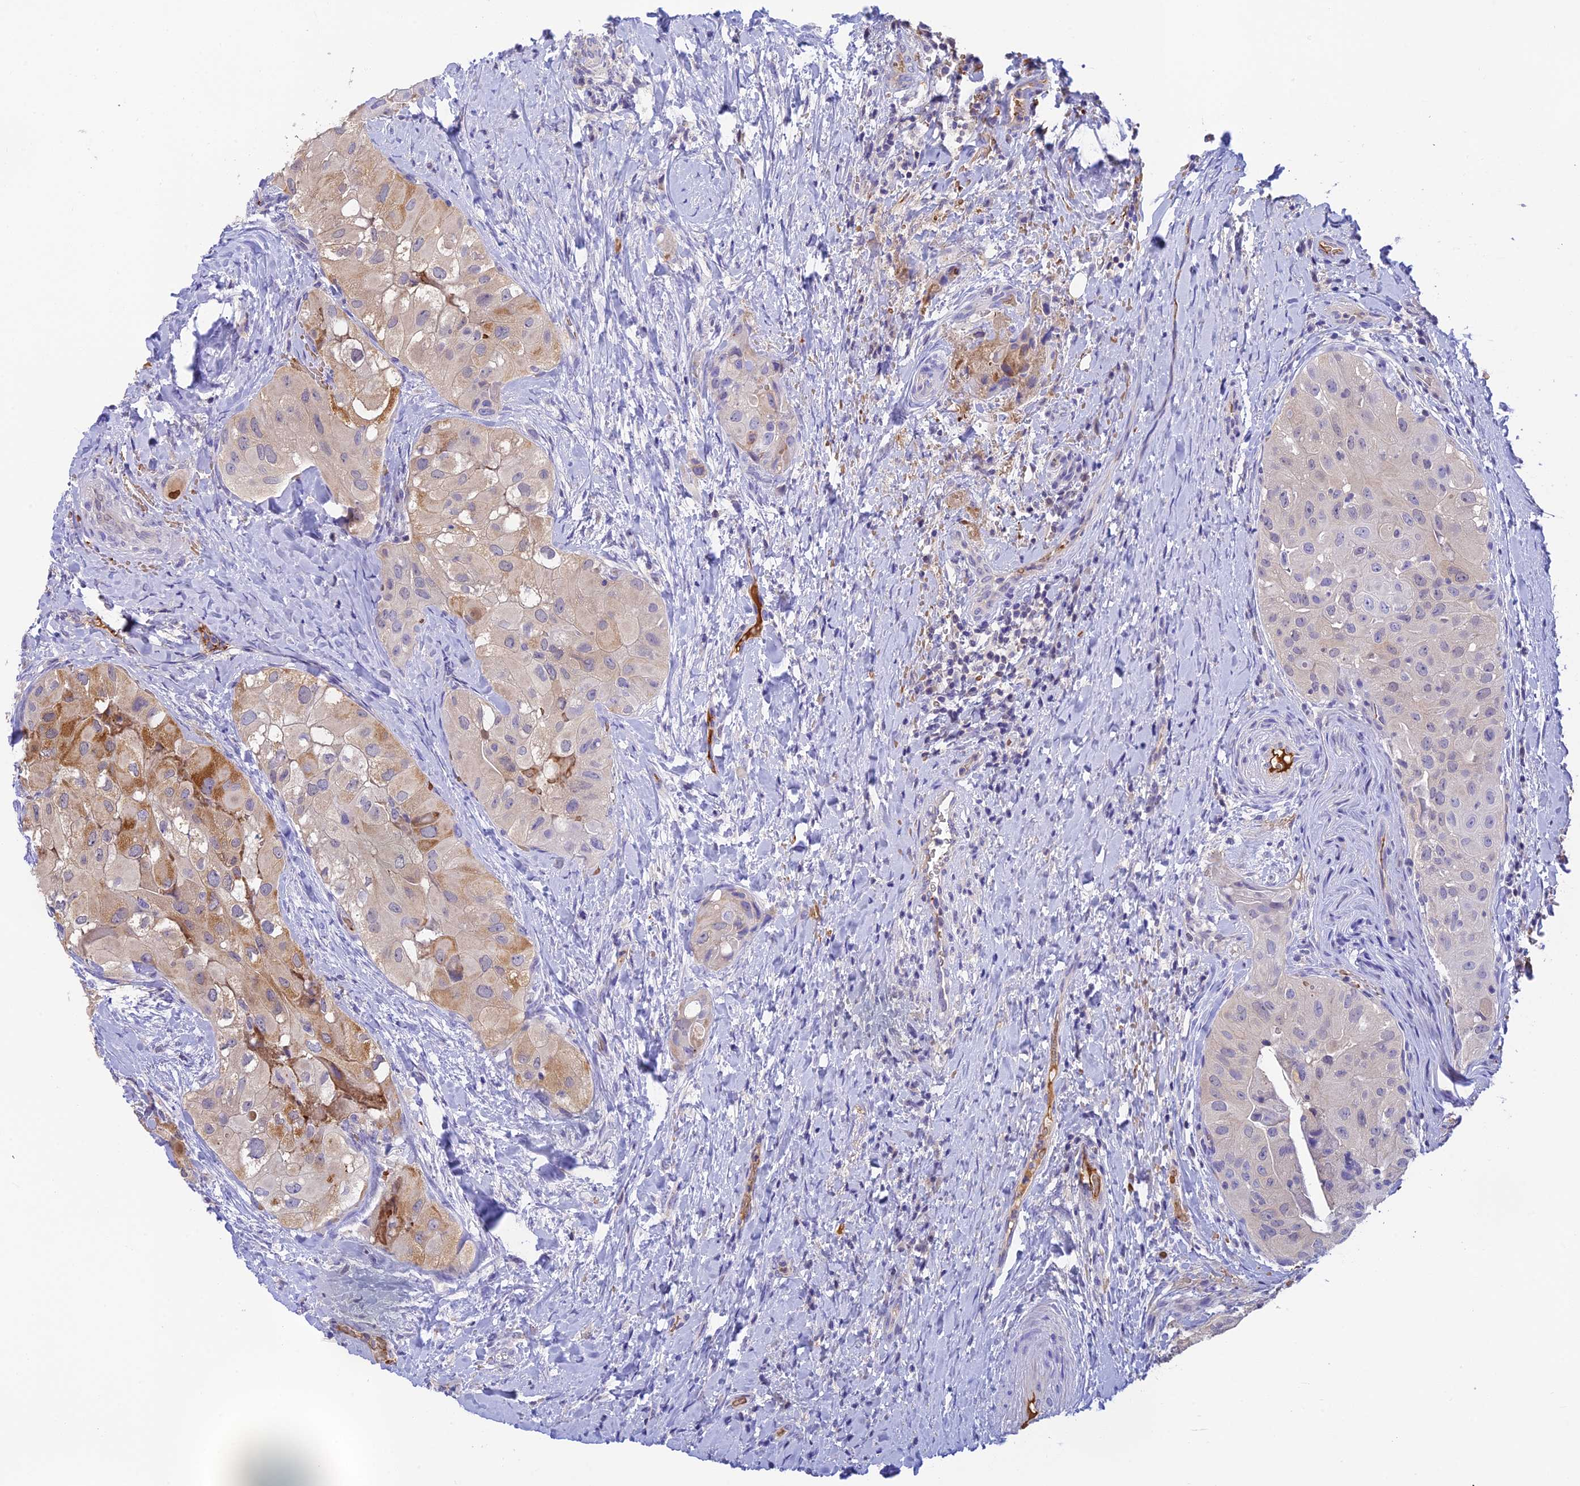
{"staining": {"intensity": "moderate", "quantity": "<25%", "location": "cytoplasmic/membranous"}, "tissue": "thyroid cancer", "cell_type": "Tumor cells", "image_type": "cancer", "snomed": [{"axis": "morphology", "description": "Normal tissue, NOS"}, {"axis": "morphology", "description": "Papillary adenocarcinoma, NOS"}, {"axis": "topography", "description": "Thyroid gland"}], "caption": "A micrograph of human thyroid papillary adenocarcinoma stained for a protein reveals moderate cytoplasmic/membranous brown staining in tumor cells.", "gene": "HDHD2", "patient": {"sex": "female", "age": 59}}